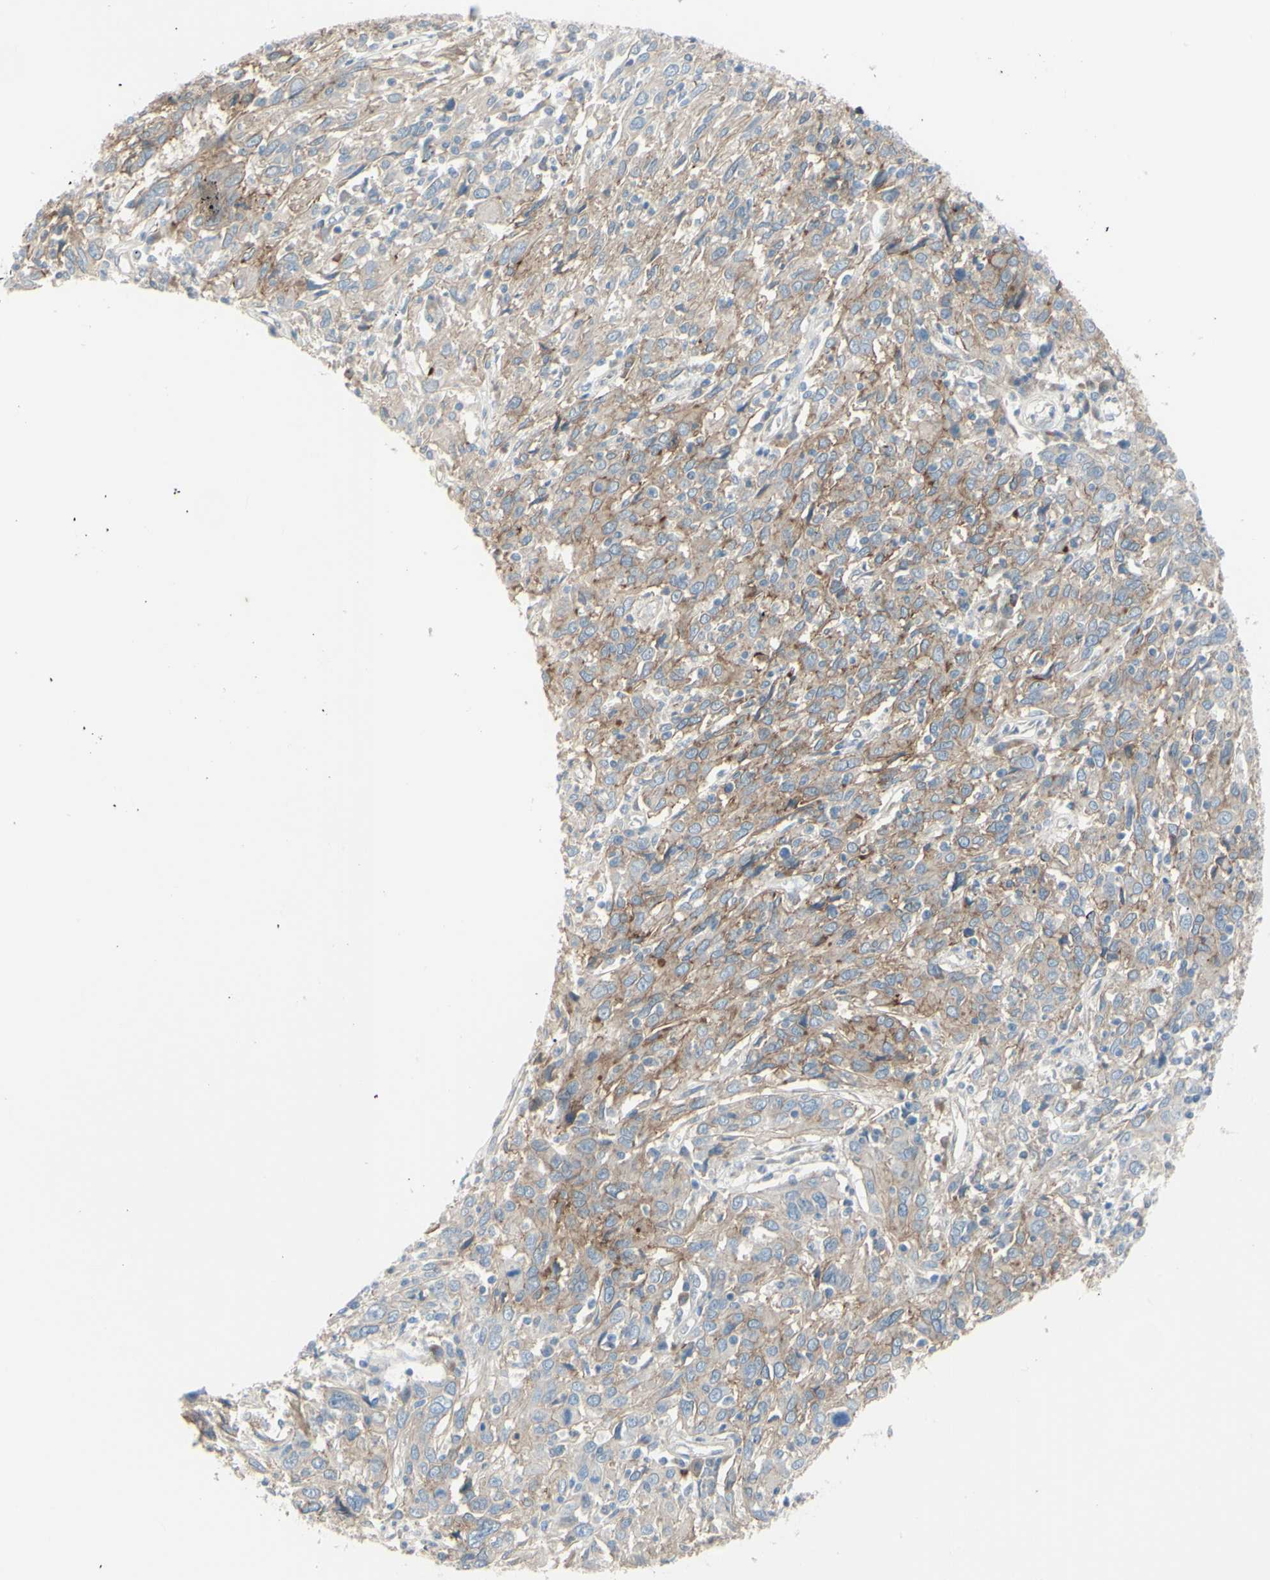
{"staining": {"intensity": "moderate", "quantity": ">75%", "location": "cytoplasmic/membranous"}, "tissue": "cervical cancer", "cell_type": "Tumor cells", "image_type": "cancer", "snomed": [{"axis": "morphology", "description": "Squamous cell carcinoma, NOS"}, {"axis": "topography", "description": "Cervix"}], "caption": "Immunohistochemical staining of human cervical cancer (squamous cell carcinoma) shows medium levels of moderate cytoplasmic/membranous staining in approximately >75% of tumor cells.", "gene": "LRRK1", "patient": {"sex": "female", "age": 46}}